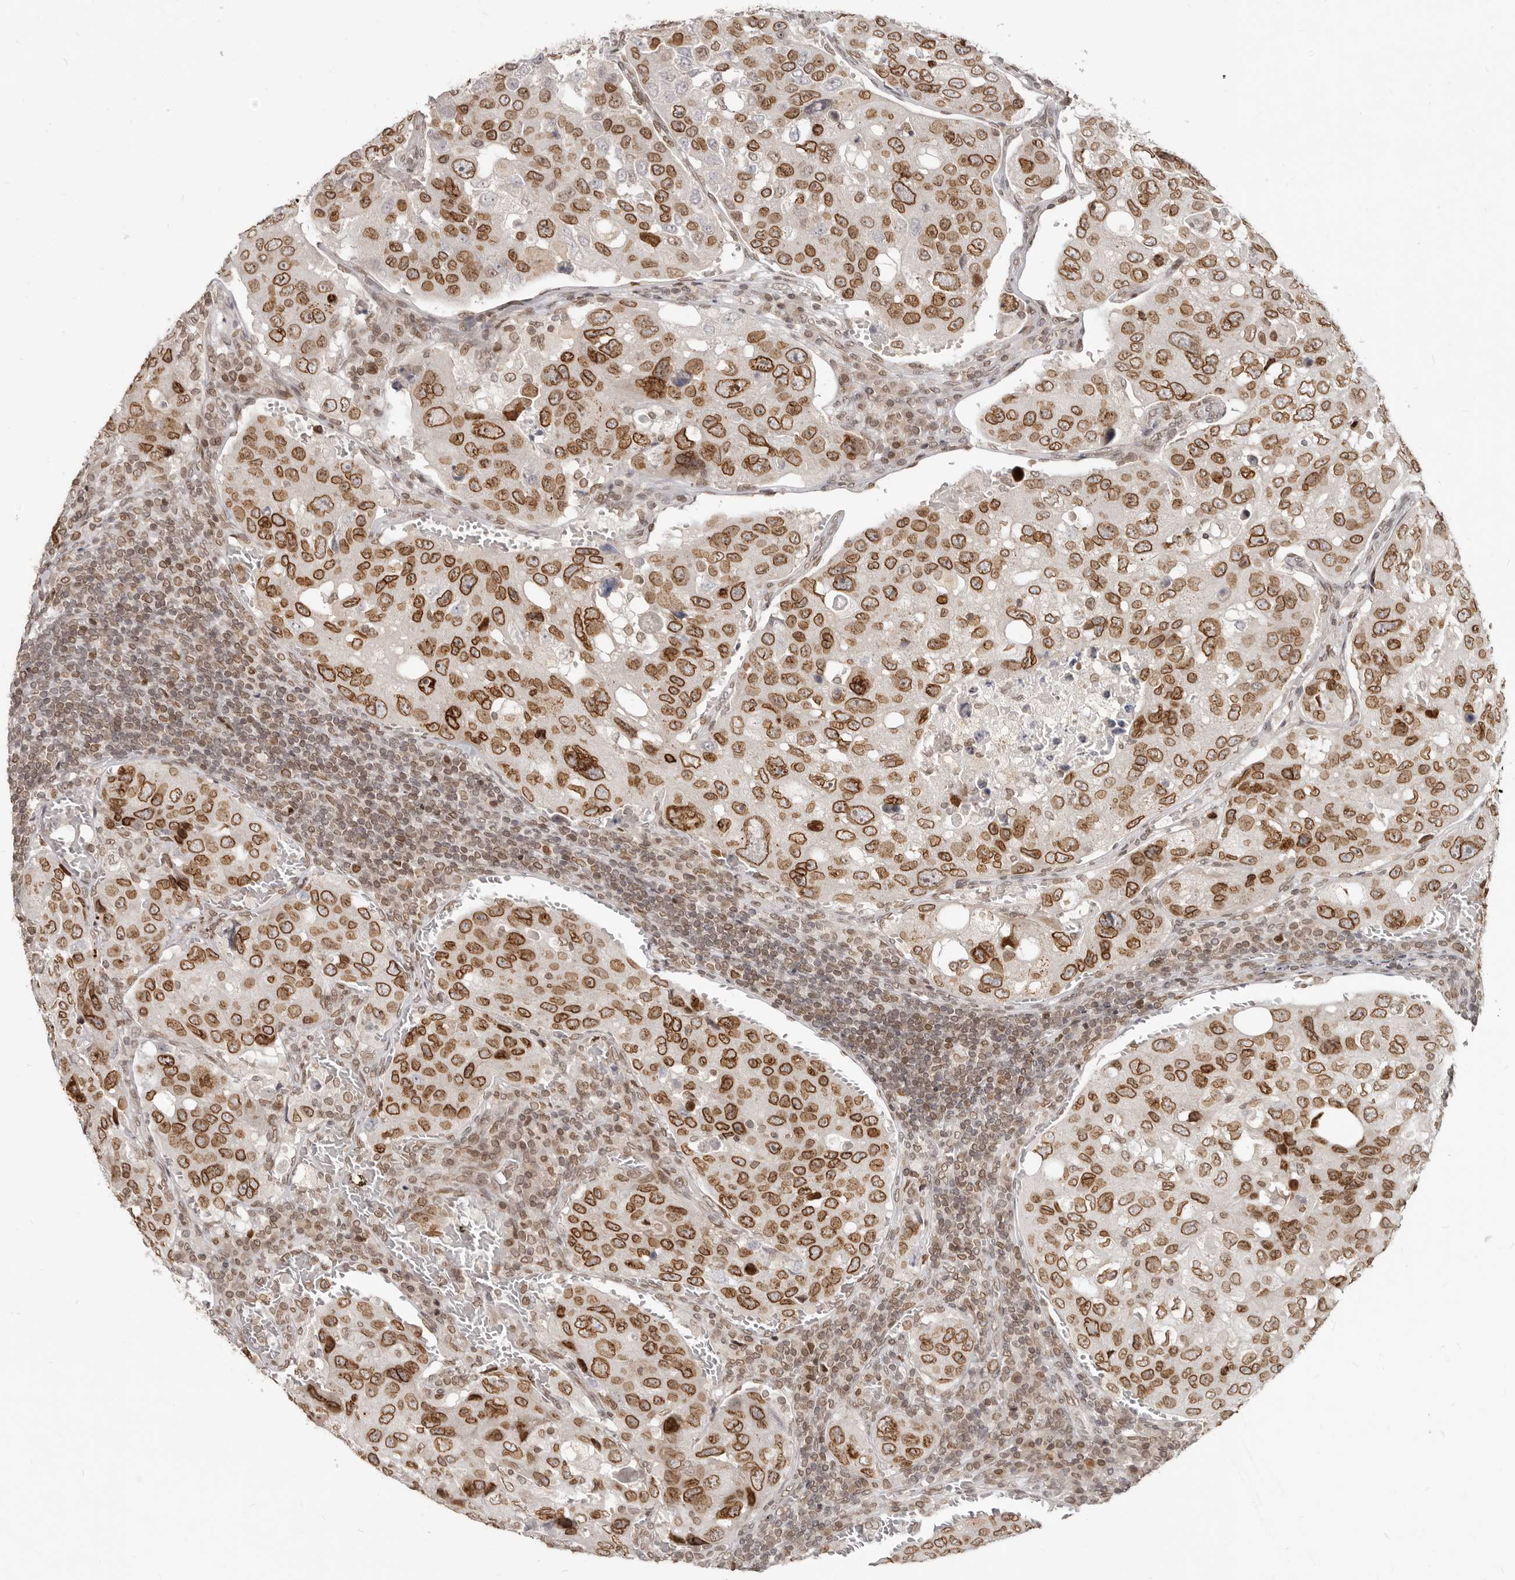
{"staining": {"intensity": "strong", "quantity": ">75%", "location": "cytoplasmic/membranous,nuclear"}, "tissue": "urothelial cancer", "cell_type": "Tumor cells", "image_type": "cancer", "snomed": [{"axis": "morphology", "description": "Urothelial carcinoma, High grade"}, {"axis": "topography", "description": "Lymph node"}, {"axis": "topography", "description": "Urinary bladder"}], "caption": "Approximately >75% of tumor cells in high-grade urothelial carcinoma show strong cytoplasmic/membranous and nuclear protein expression as visualized by brown immunohistochemical staining.", "gene": "NUP153", "patient": {"sex": "male", "age": 51}}